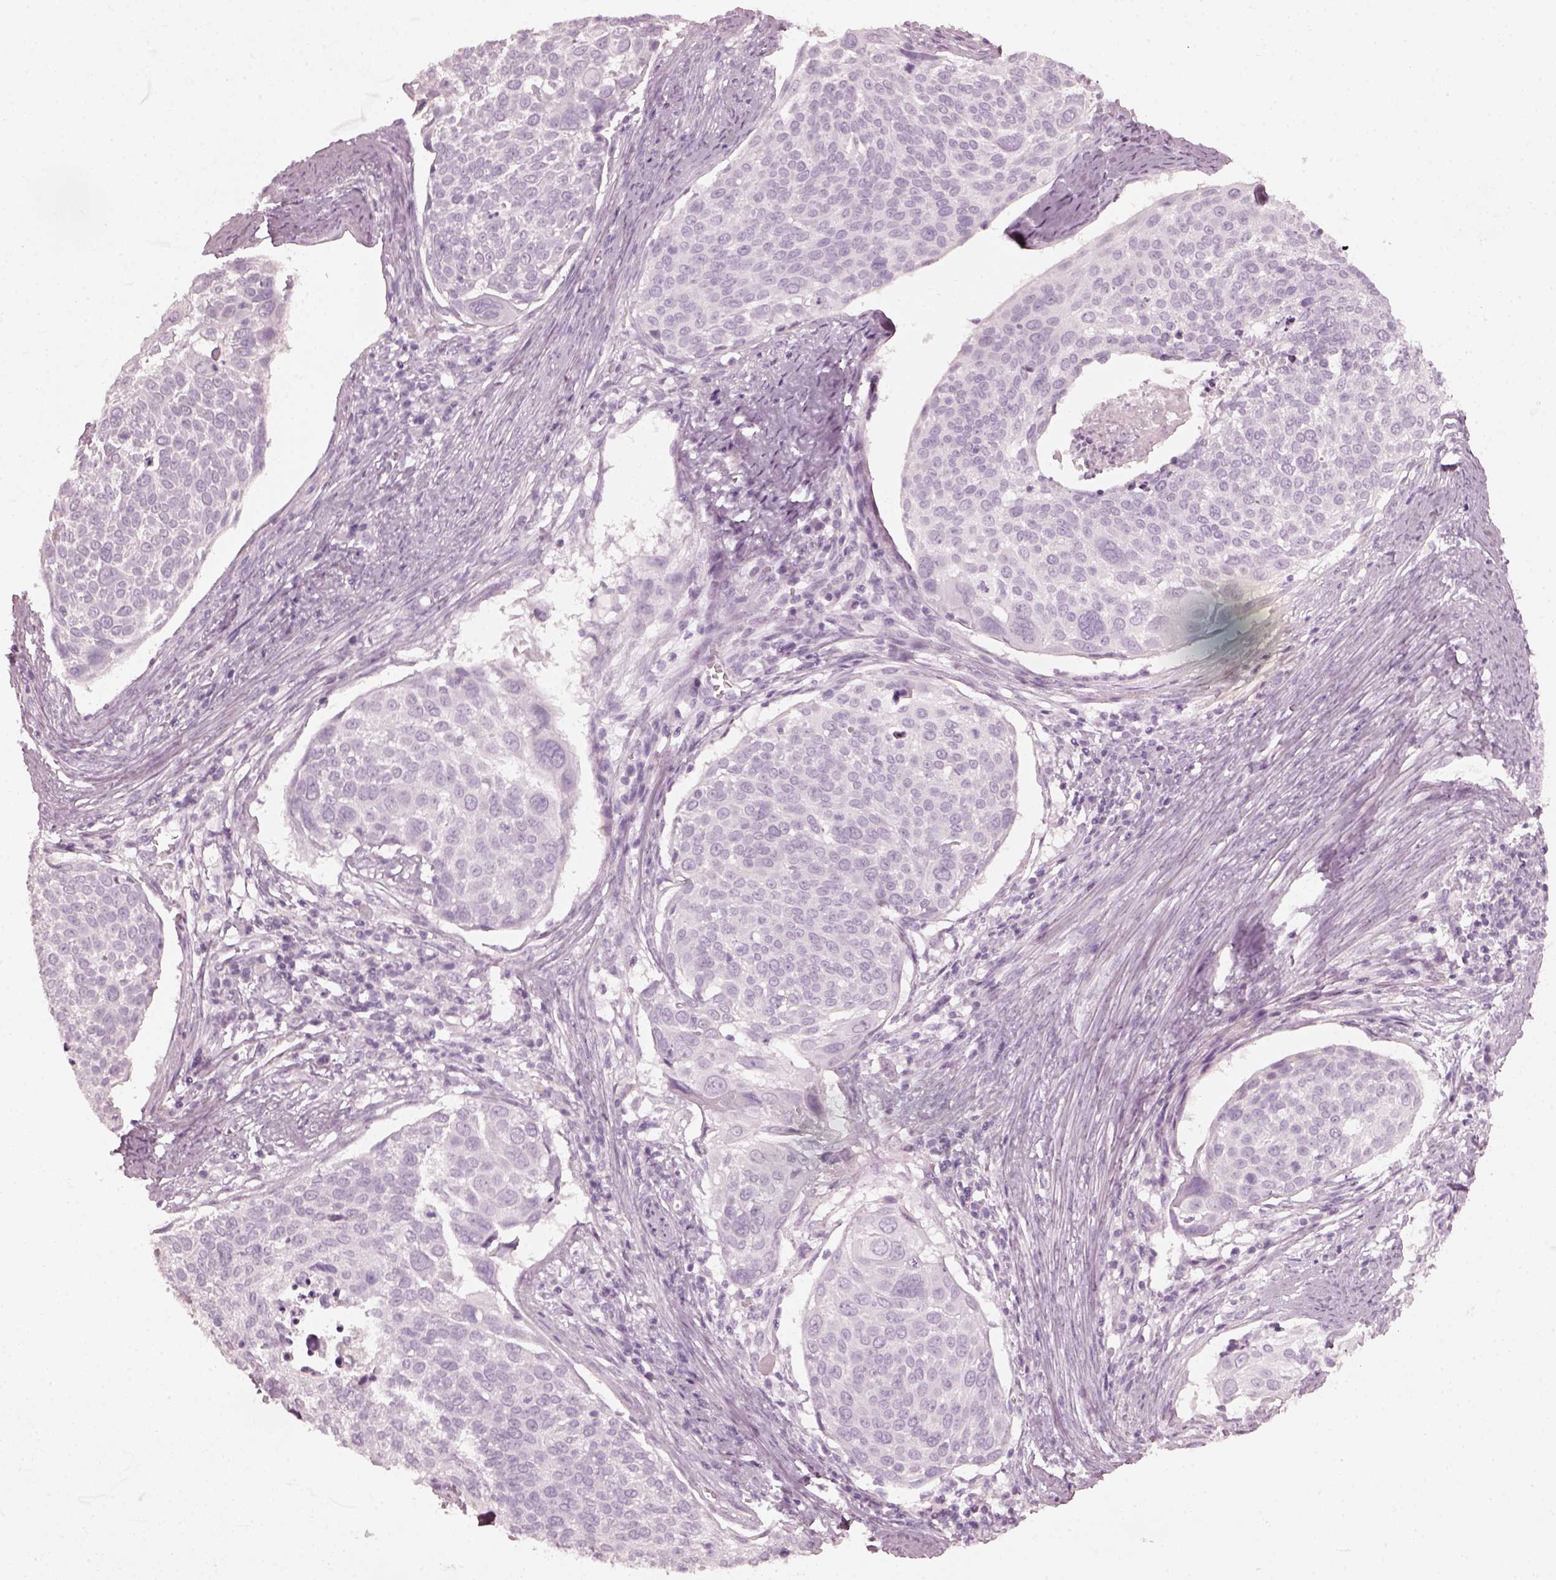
{"staining": {"intensity": "negative", "quantity": "none", "location": "none"}, "tissue": "cervical cancer", "cell_type": "Tumor cells", "image_type": "cancer", "snomed": [{"axis": "morphology", "description": "Squamous cell carcinoma, NOS"}, {"axis": "topography", "description": "Cervix"}], "caption": "IHC micrograph of squamous cell carcinoma (cervical) stained for a protein (brown), which displays no expression in tumor cells.", "gene": "CRYBA2", "patient": {"sex": "female", "age": 39}}